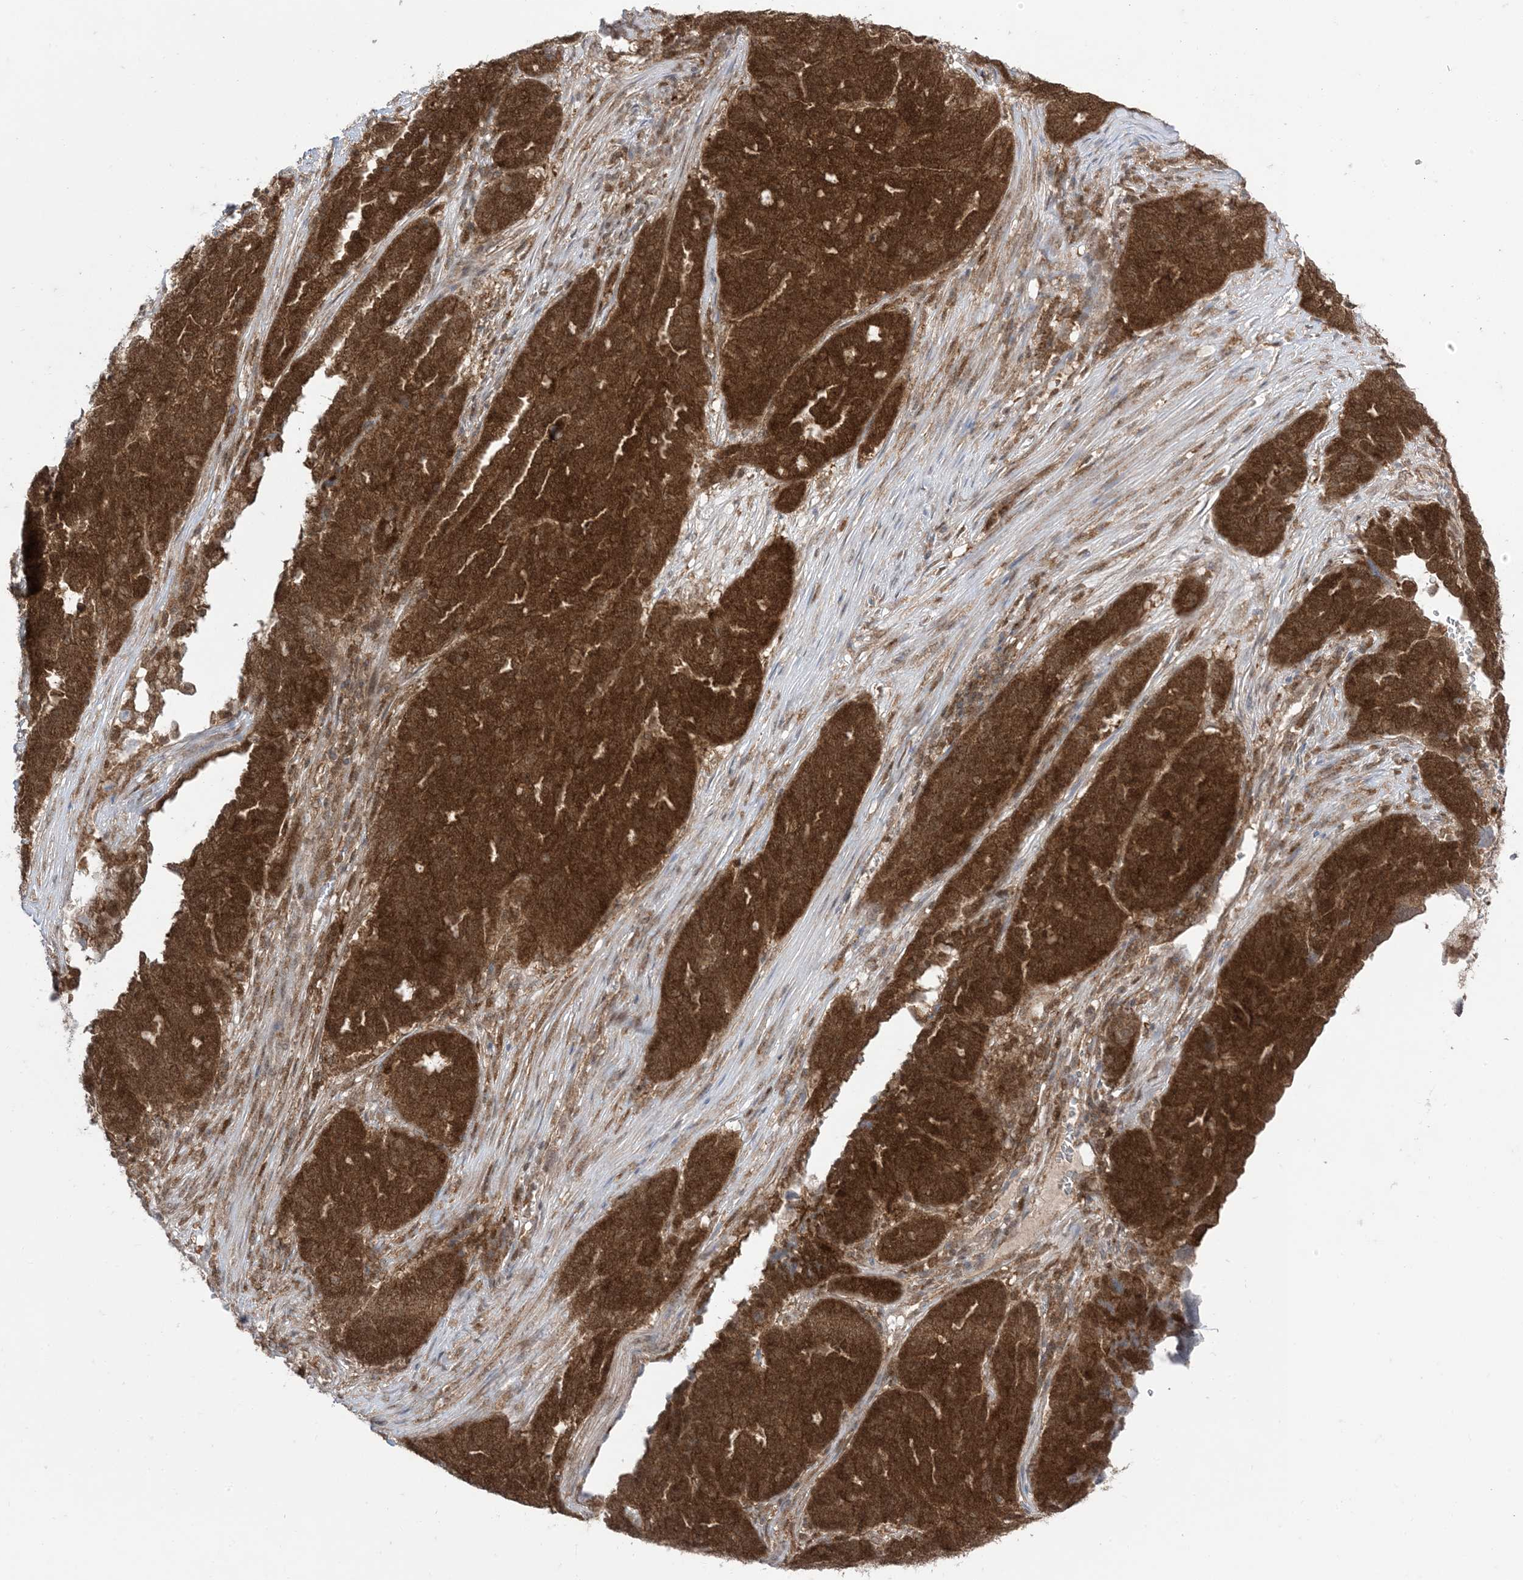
{"staining": {"intensity": "strong", "quantity": ">75%", "location": "cytoplasmic/membranous,nuclear"}, "tissue": "ovarian cancer", "cell_type": "Tumor cells", "image_type": "cancer", "snomed": [{"axis": "morphology", "description": "Cystadenocarcinoma, serous, NOS"}, {"axis": "topography", "description": "Ovary"}], "caption": "Strong cytoplasmic/membranous and nuclear protein staining is seen in about >75% of tumor cells in serous cystadenocarcinoma (ovarian).", "gene": "PTPA", "patient": {"sex": "female", "age": 59}}